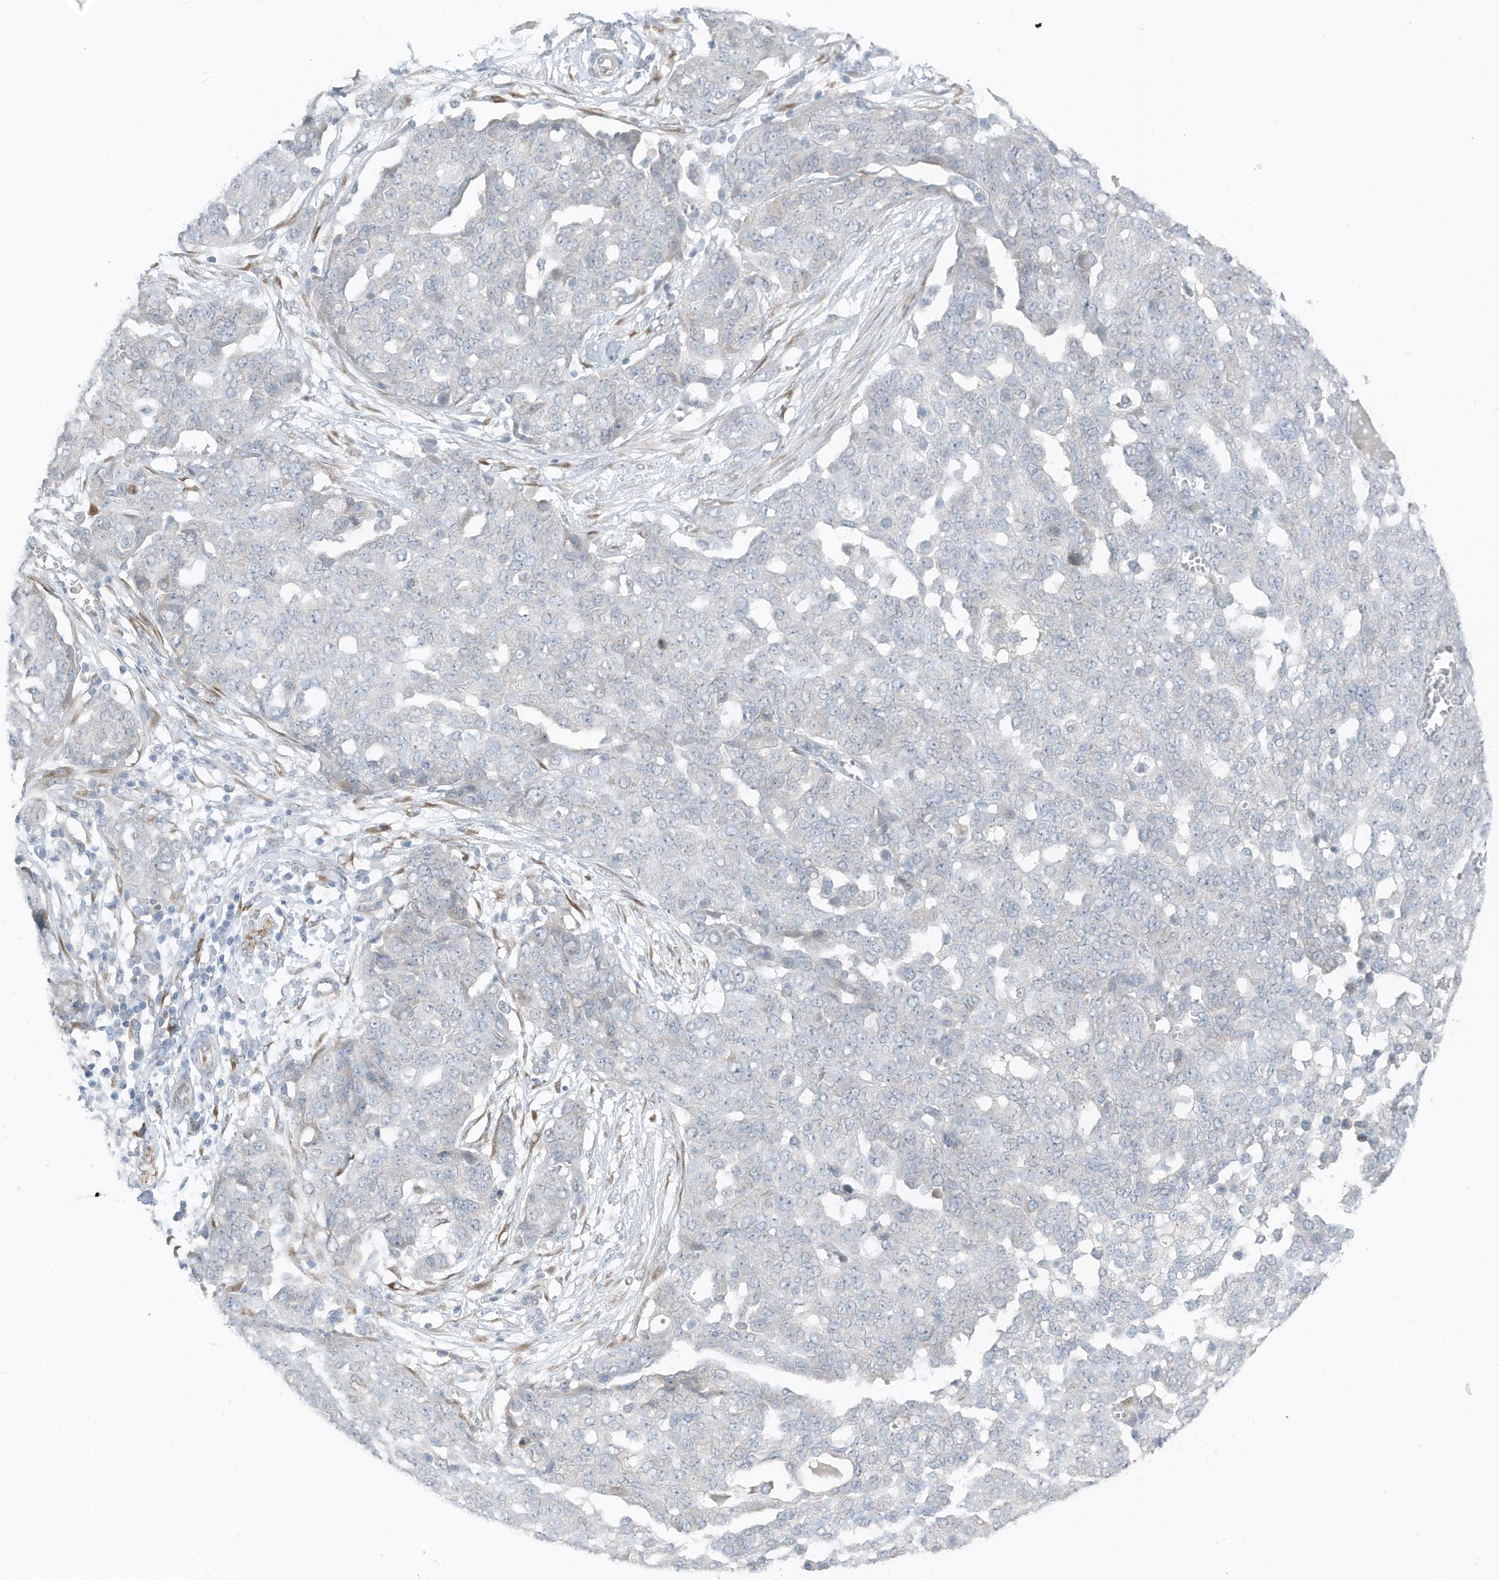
{"staining": {"intensity": "negative", "quantity": "none", "location": "none"}, "tissue": "ovarian cancer", "cell_type": "Tumor cells", "image_type": "cancer", "snomed": [{"axis": "morphology", "description": "Cystadenocarcinoma, serous, NOS"}, {"axis": "topography", "description": "Soft tissue"}, {"axis": "topography", "description": "Ovary"}], "caption": "DAB immunohistochemical staining of human serous cystadenocarcinoma (ovarian) displays no significant staining in tumor cells. (Immunohistochemistry, brightfield microscopy, high magnification).", "gene": "ARHGEF33", "patient": {"sex": "female", "age": 57}}